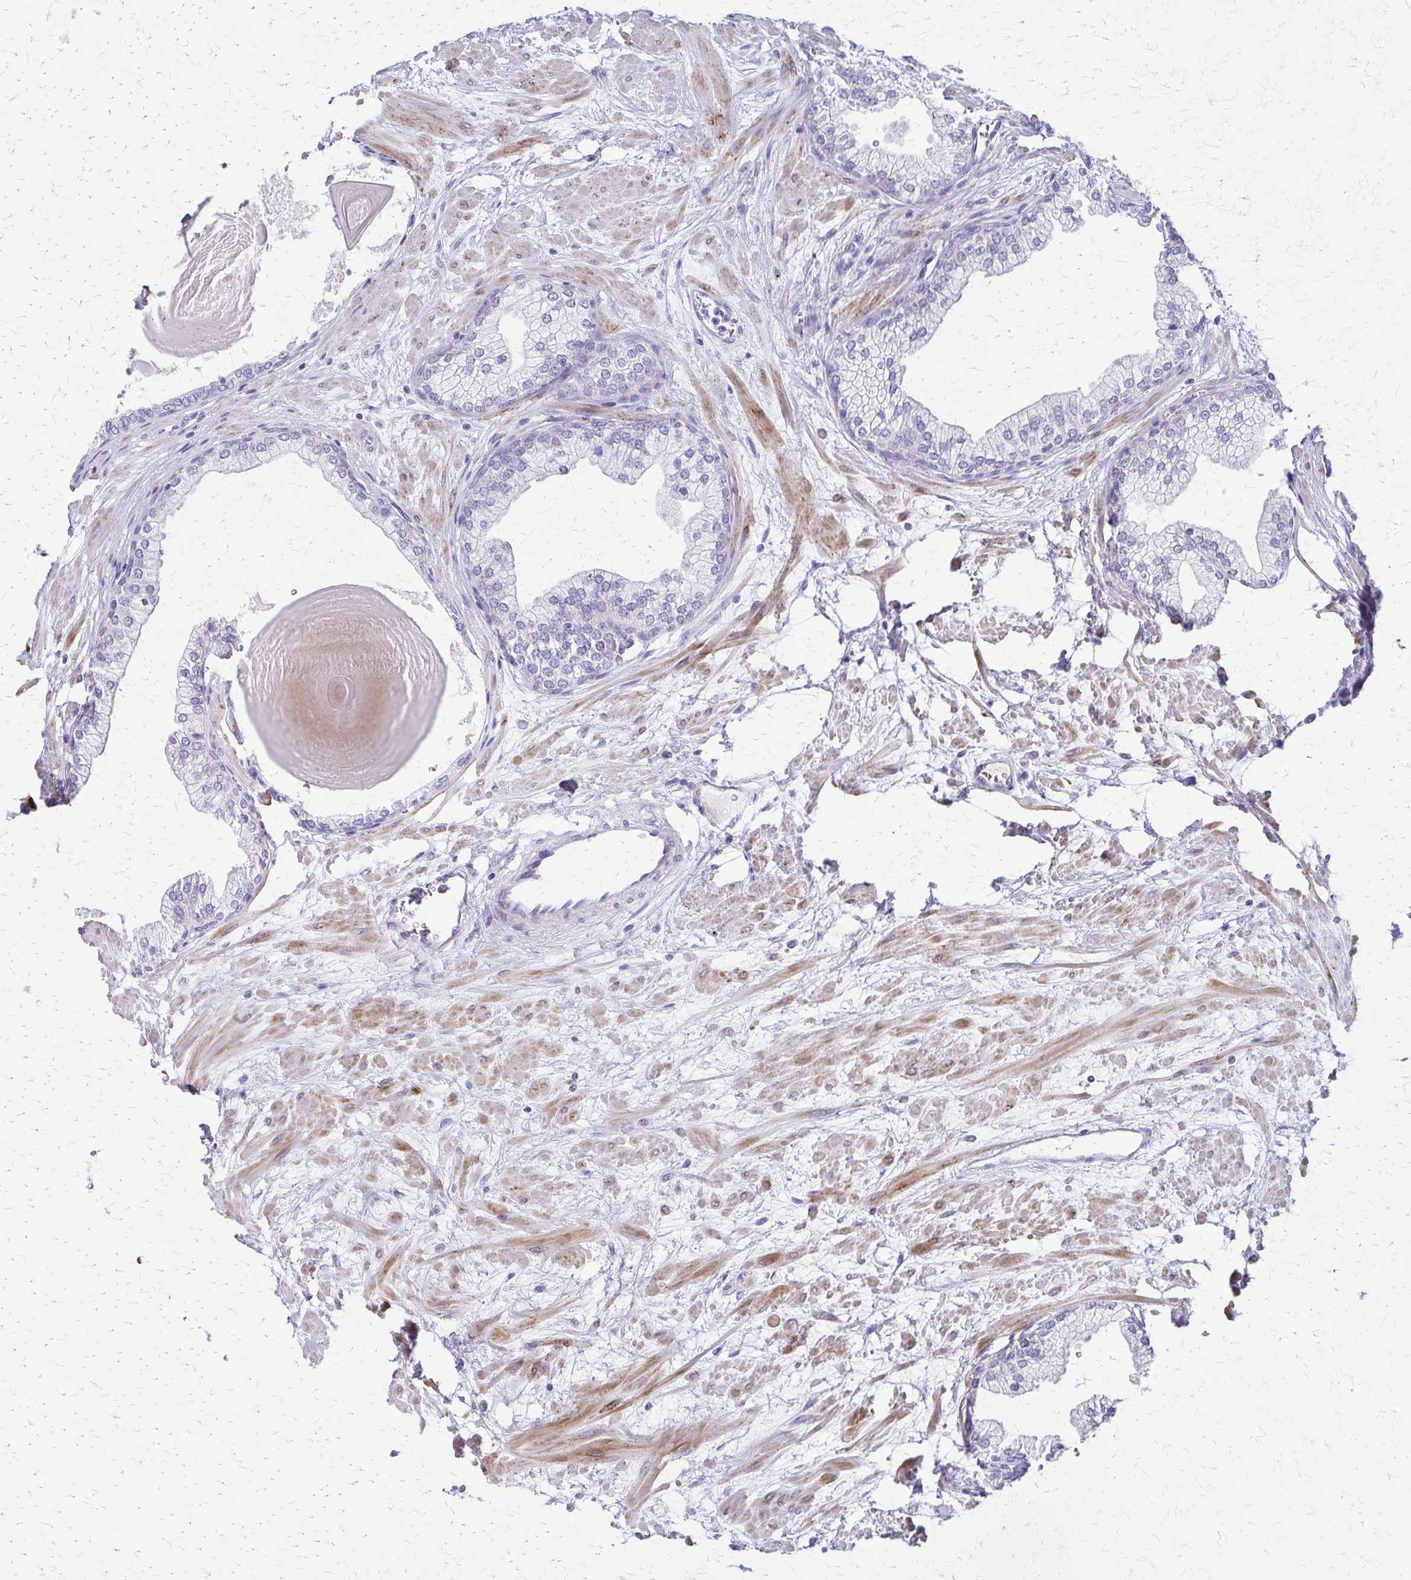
{"staining": {"intensity": "negative", "quantity": "none", "location": "none"}, "tissue": "prostate", "cell_type": "Glandular cells", "image_type": "normal", "snomed": [{"axis": "morphology", "description": "Normal tissue, NOS"}, {"axis": "topography", "description": "Prostate"}, {"axis": "topography", "description": "Peripheral nerve tissue"}], "caption": "A high-resolution micrograph shows immunohistochemistry (IHC) staining of benign prostate, which shows no significant expression in glandular cells.", "gene": "ZSCAN5B", "patient": {"sex": "male", "age": 61}}